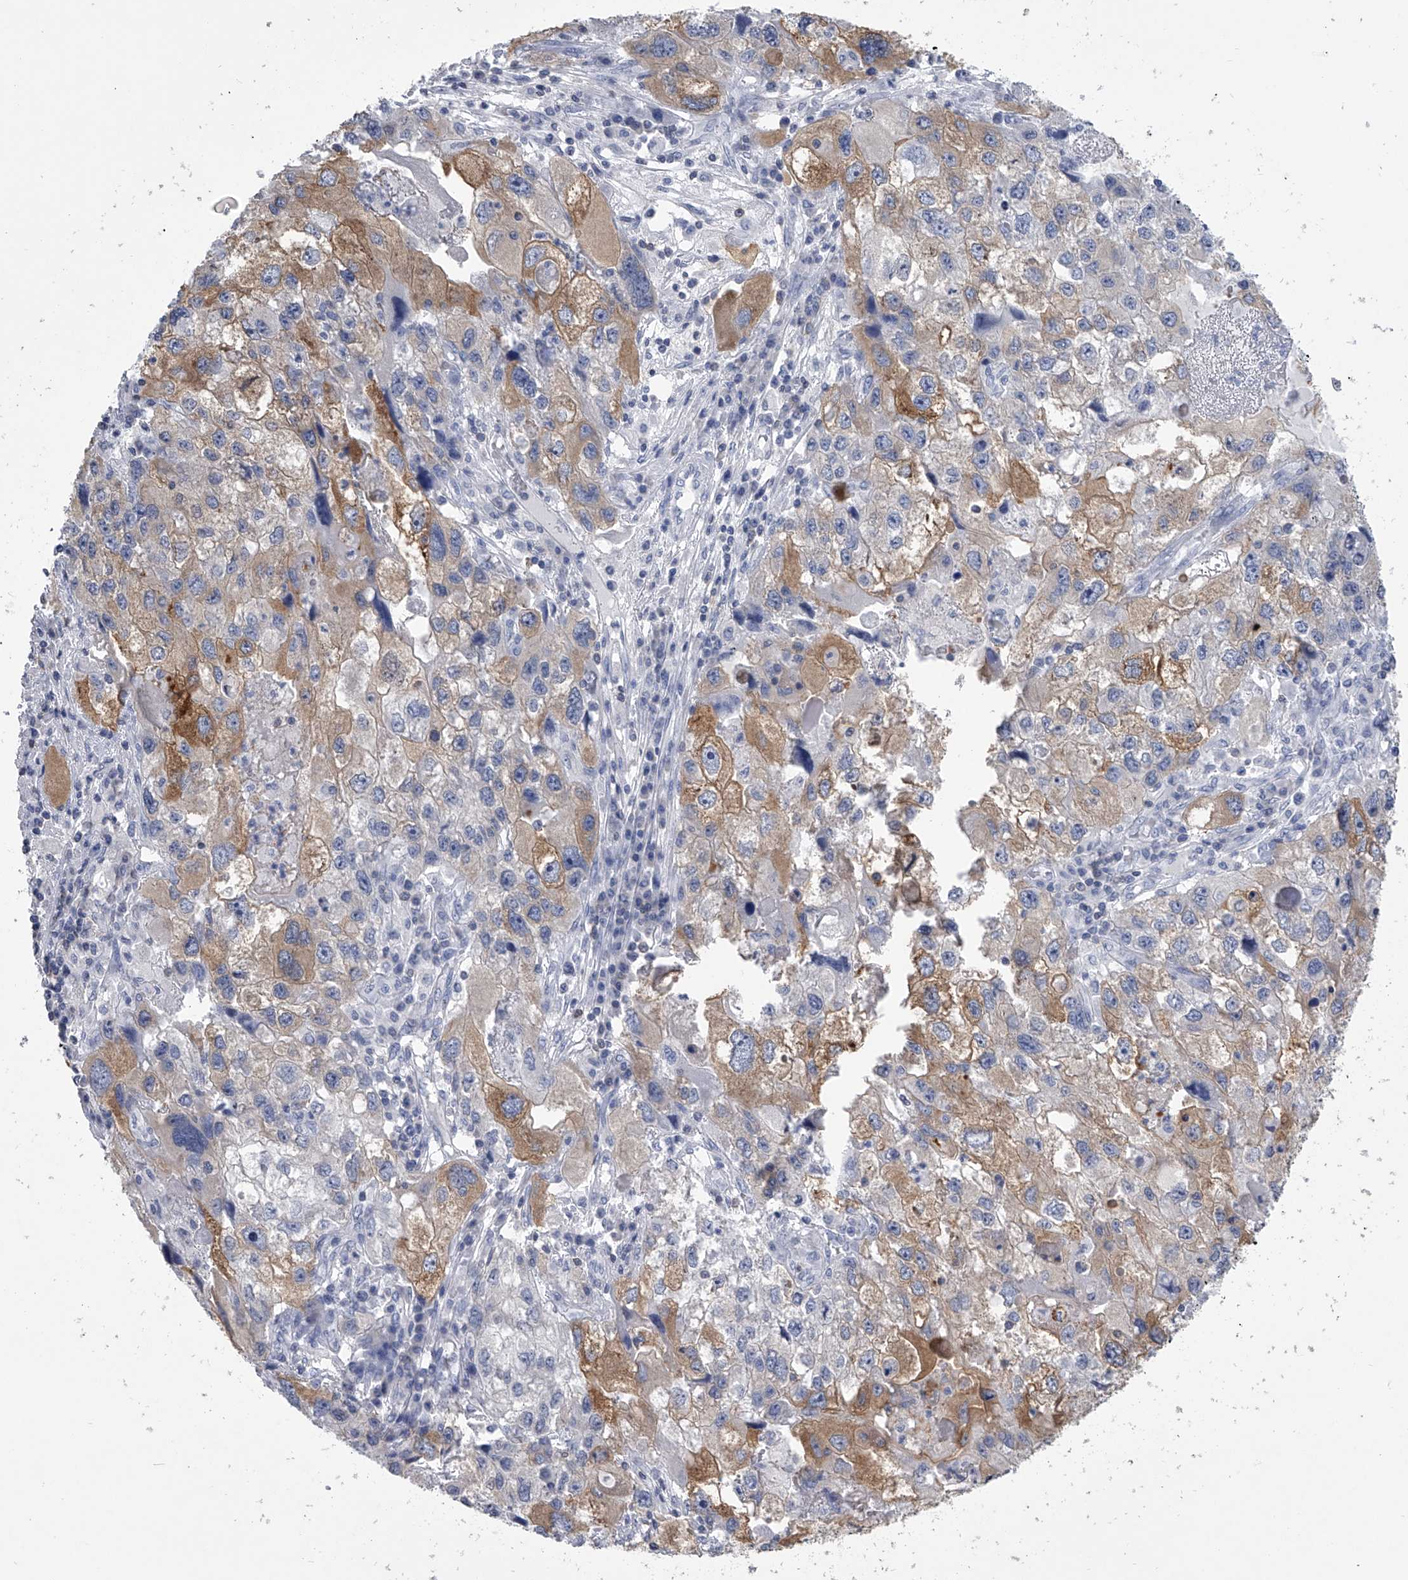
{"staining": {"intensity": "moderate", "quantity": "<25%", "location": "cytoplasmic/membranous"}, "tissue": "endometrial cancer", "cell_type": "Tumor cells", "image_type": "cancer", "snomed": [{"axis": "morphology", "description": "Adenocarcinoma, NOS"}, {"axis": "topography", "description": "Endometrium"}], "caption": "DAB immunohistochemical staining of human endometrial cancer (adenocarcinoma) reveals moderate cytoplasmic/membranous protein positivity in approximately <25% of tumor cells.", "gene": "TASP1", "patient": {"sex": "female", "age": 49}}